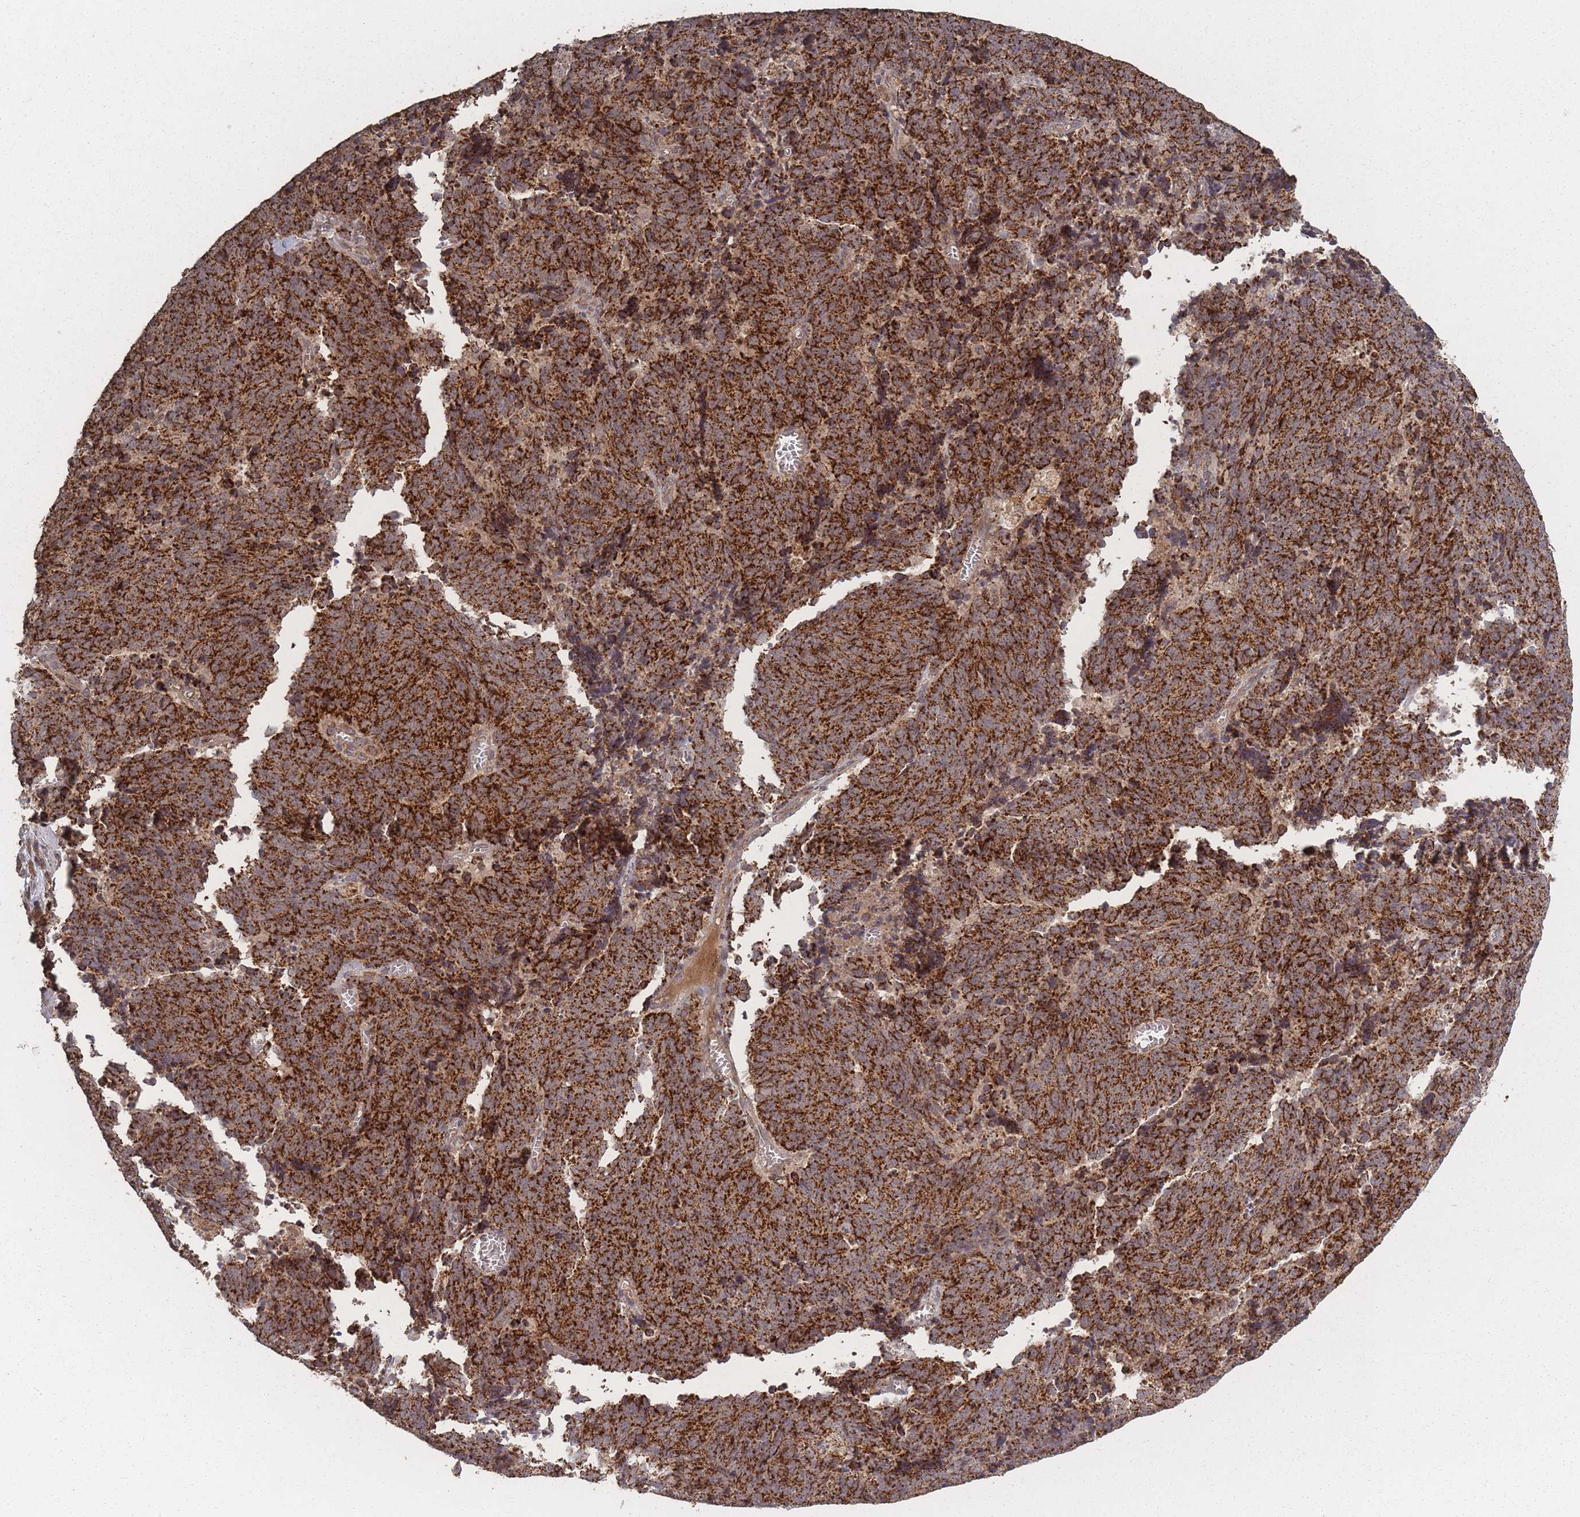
{"staining": {"intensity": "strong", "quantity": ">75%", "location": "cytoplasmic/membranous"}, "tissue": "cervical cancer", "cell_type": "Tumor cells", "image_type": "cancer", "snomed": [{"axis": "morphology", "description": "Squamous cell carcinoma, NOS"}, {"axis": "topography", "description": "Cervix"}], "caption": "About >75% of tumor cells in human squamous cell carcinoma (cervical) show strong cytoplasmic/membranous protein staining as visualized by brown immunohistochemical staining.", "gene": "LYRM7", "patient": {"sex": "female", "age": 29}}